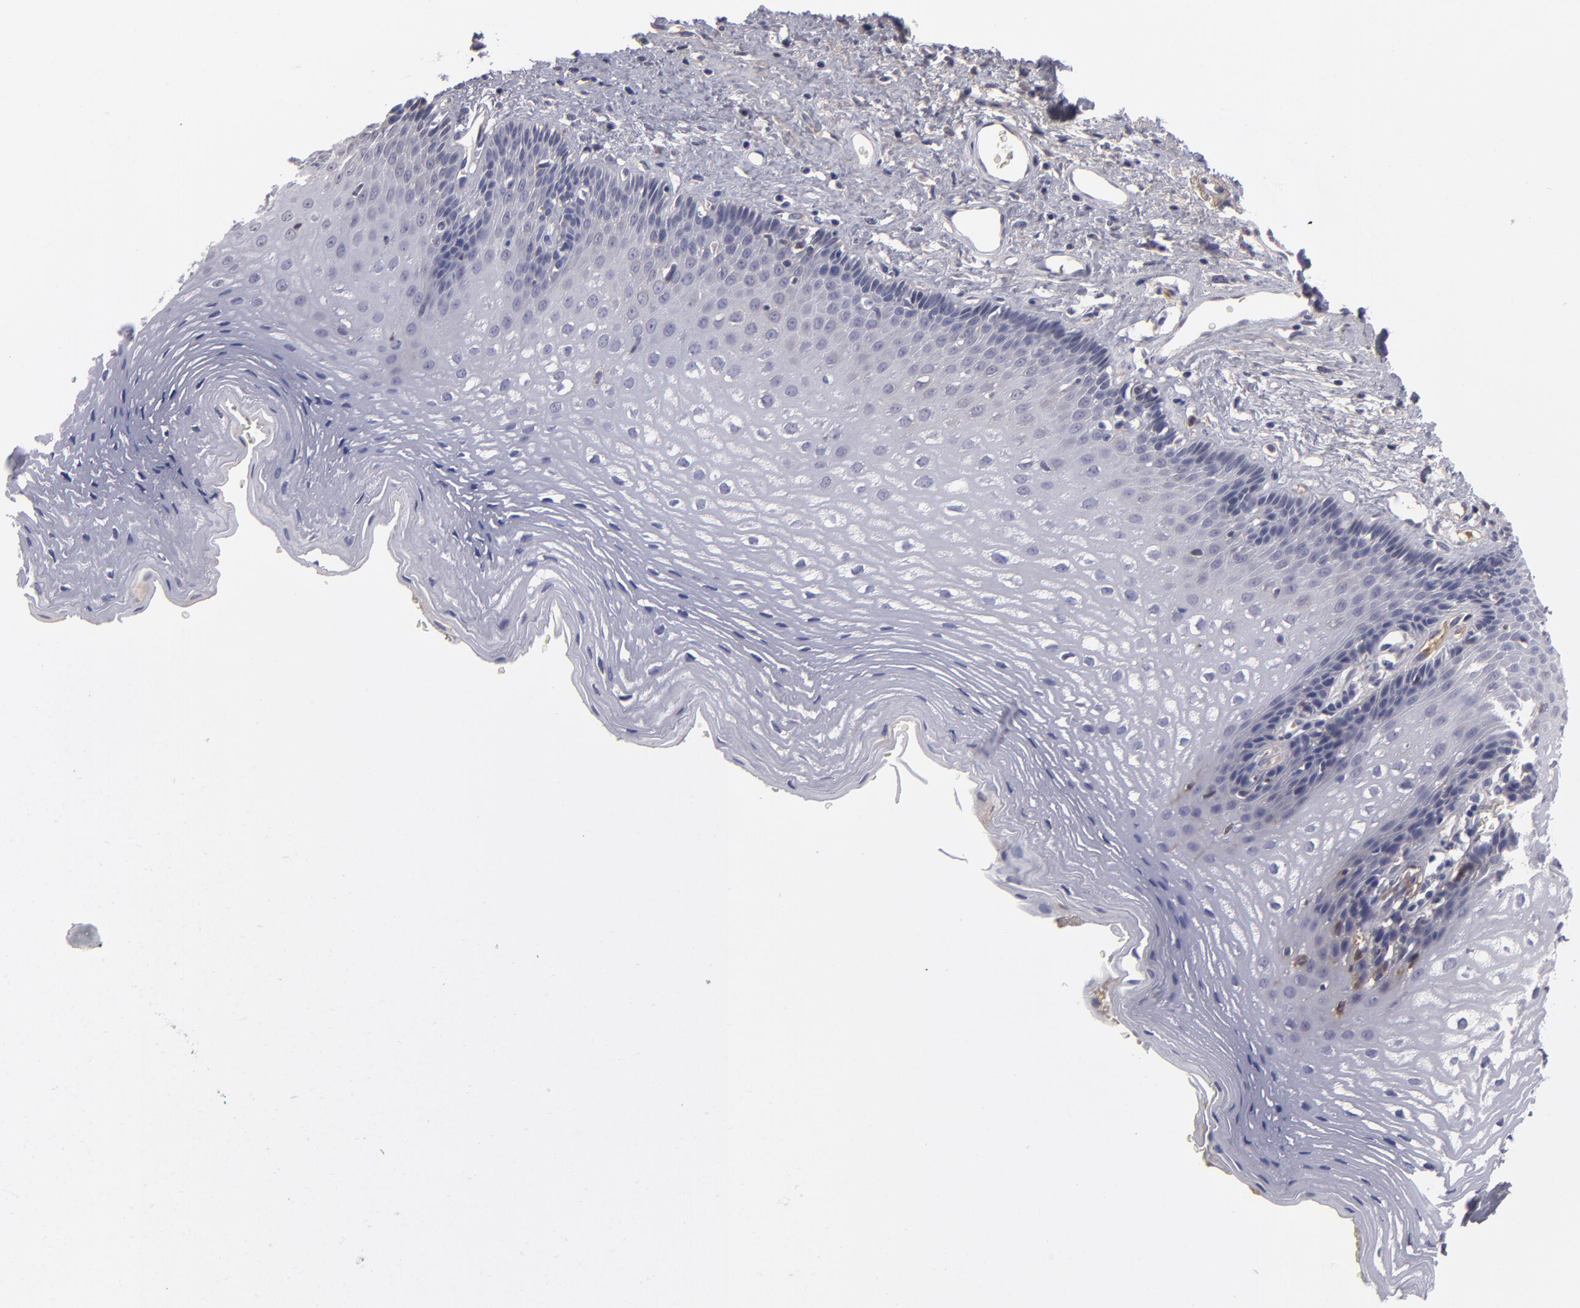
{"staining": {"intensity": "negative", "quantity": "none", "location": "none"}, "tissue": "esophagus", "cell_type": "Squamous epithelial cells", "image_type": "normal", "snomed": [{"axis": "morphology", "description": "Normal tissue, NOS"}, {"axis": "topography", "description": "Esophagus"}], "caption": "High power microscopy image of an IHC histopathology image of normal esophagus, revealing no significant positivity in squamous epithelial cells.", "gene": "ITIH4", "patient": {"sex": "female", "age": 70}}